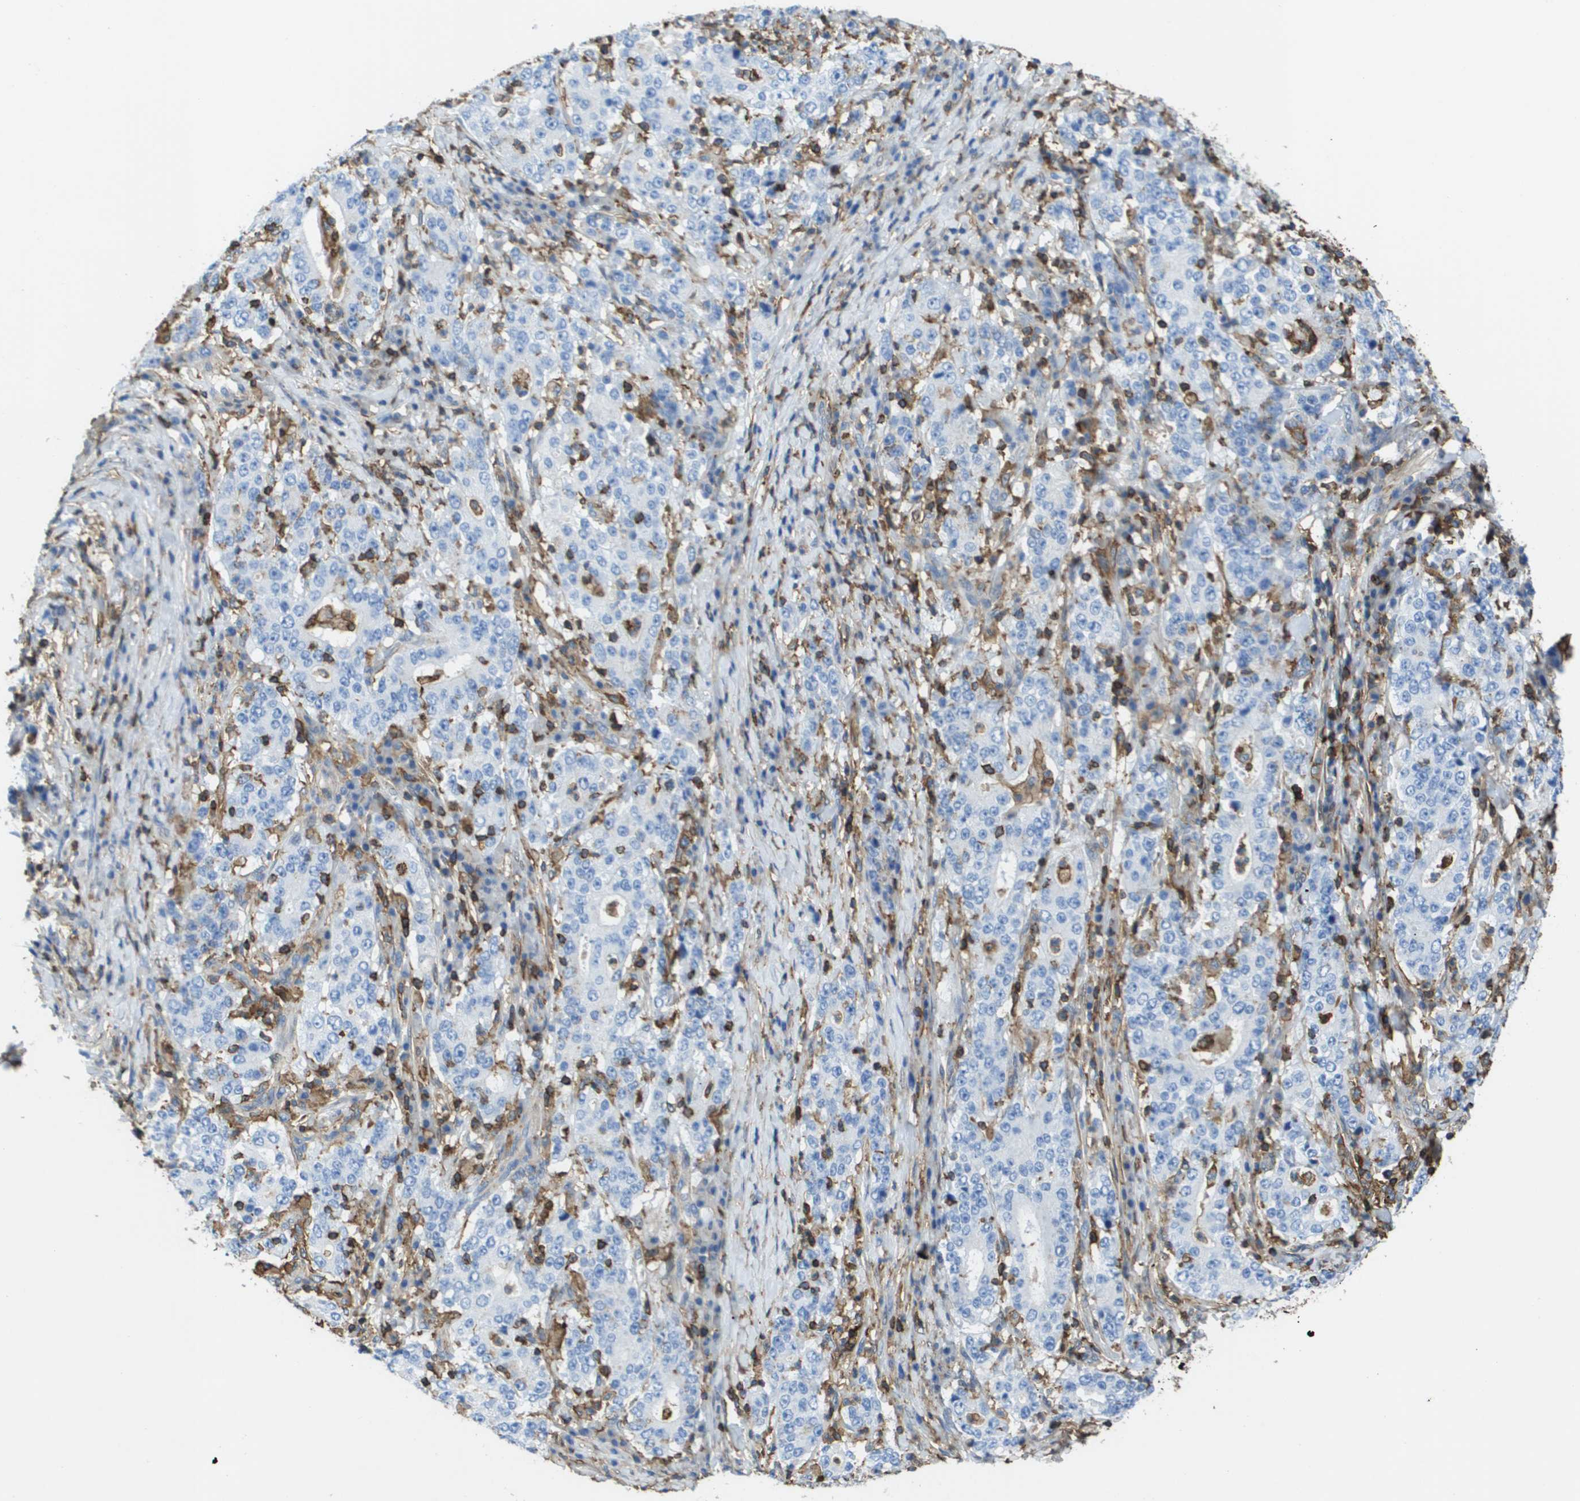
{"staining": {"intensity": "negative", "quantity": "none", "location": "none"}, "tissue": "stomach cancer", "cell_type": "Tumor cells", "image_type": "cancer", "snomed": [{"axis": "morphology", "description": "Normal tissue, NOS"}, {"axis": "morphology", "description": "Adenocarcinoma, NOS"}, {"axis": "topography", "description": "Stomach, upper"}, {"axis": "topography", "description": "Stomach"}], "caption": "This micrograph is of stomach cancer (adenocarcinoma) stained with IHC to label a protein in brown with the nuclei are counter-stained blue. There is no expression in tumor cells.", "gene": "PASK", "patient": {"sex": "male", "age": 59}}